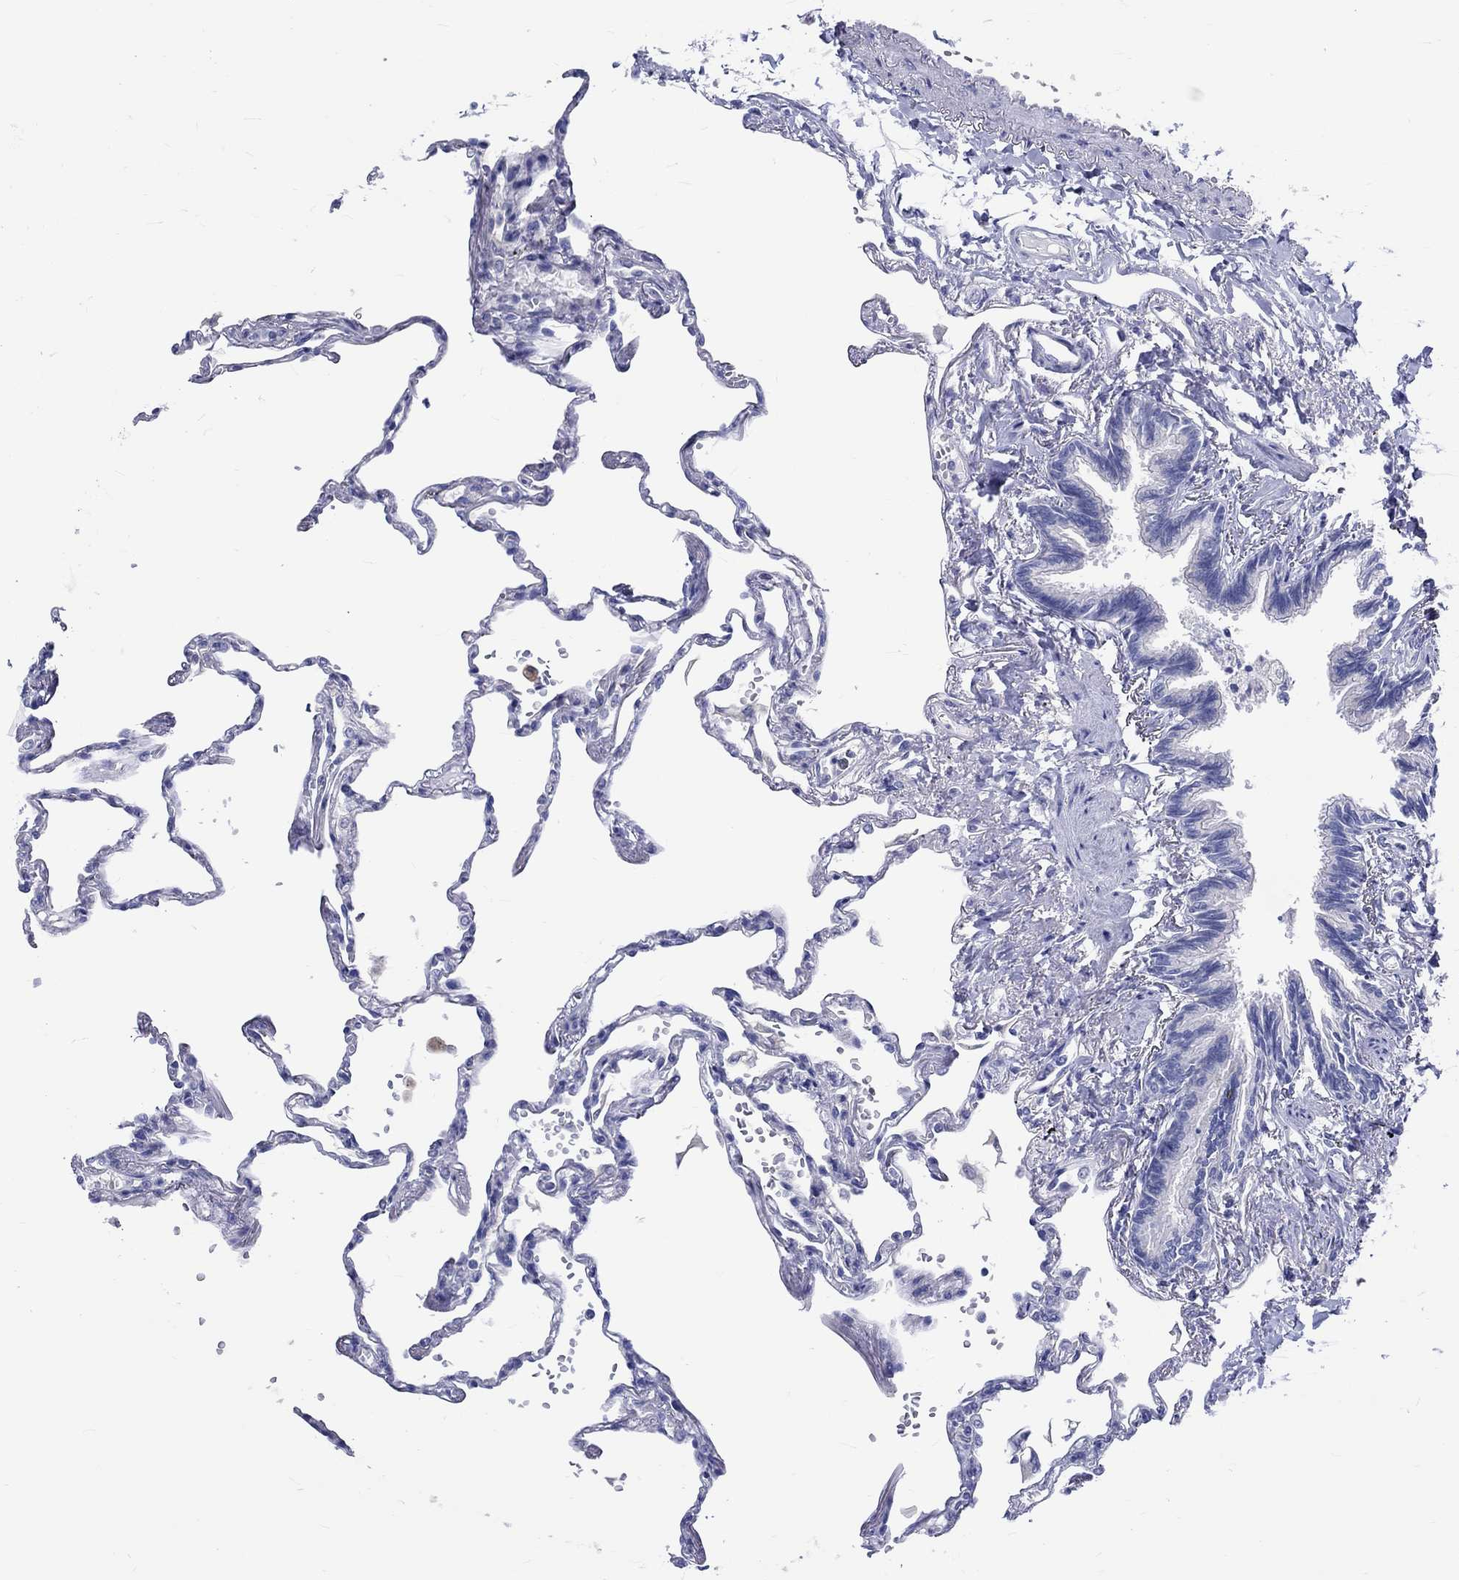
{"staining": {"intensity": "negative", "quantity": "none", "location": "none"}, "tissue": "lung", "cell_type": "Alveolar cells", "image_type": "normal", "snomed": [{"axis": "morphology", "description": "Normal tissue, NOS"}, {"axis": "topography", "description": "Lung"}], "caption": "Immunohistochemistry histopathology image of benign lung: human lung stained with DAB reveals no significant protein staining in alveolar cells.", "gene": "SH2D7", "patient": {"sex": "male", "age": 78}}